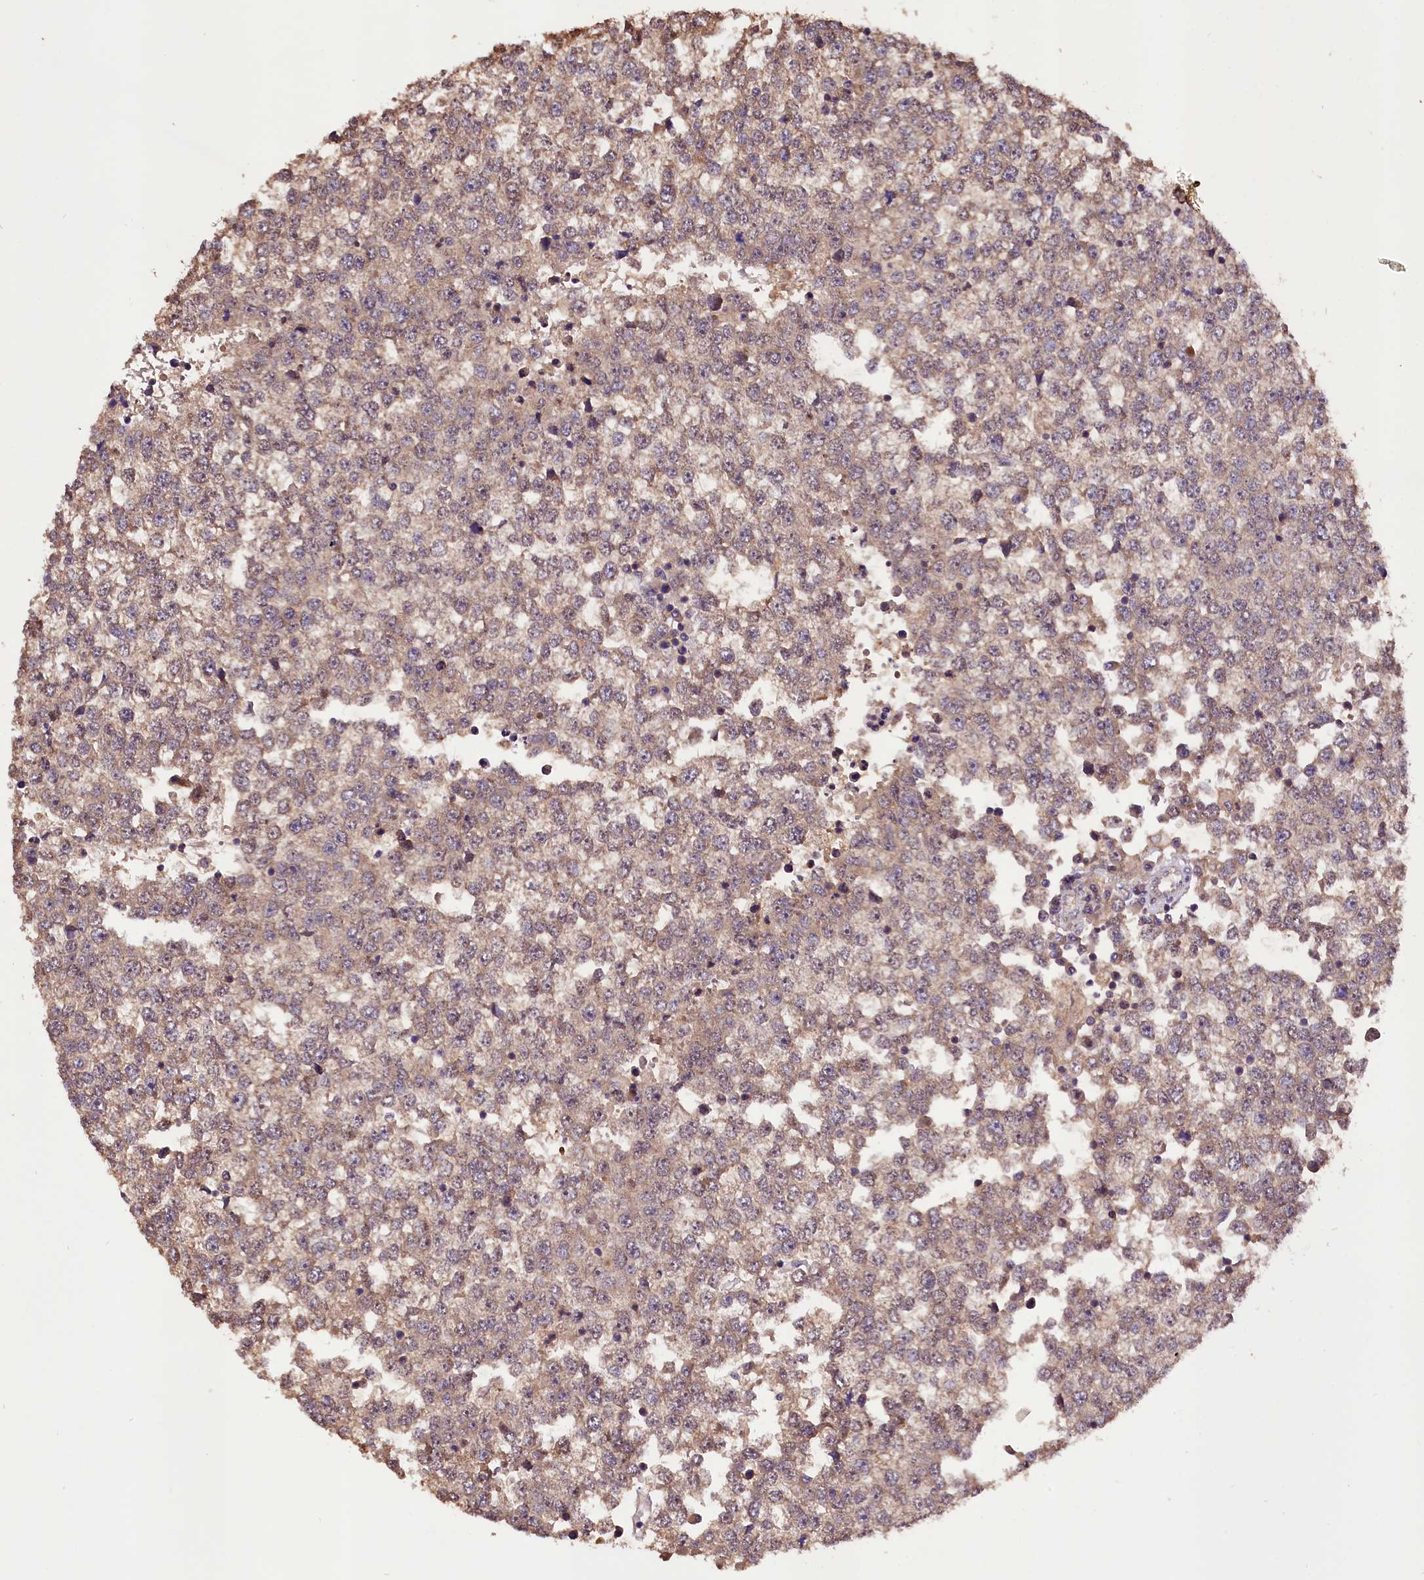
{"staining": {"intensity": "moderate", "quantity": "25%-75%", "location": "cytoplasmic/membranous"}, "tissue": "testis cancer", "cell_type": "Tumor cells", "image_type": "cancer", "snomed": [{"axis": "morphology", "description": "Seminoma, NOS"}, {"axis": "topography", "description": "Testis"}], "caption": "Moderate cytoplasmic/membranous positivity for a protein is identified in approximately 25%-75% of tumor cells of testis cancer using immunohistochemistry (IHC).", "gene": "DNAJB9", "patient": {"sex": "male", "age": 65}}